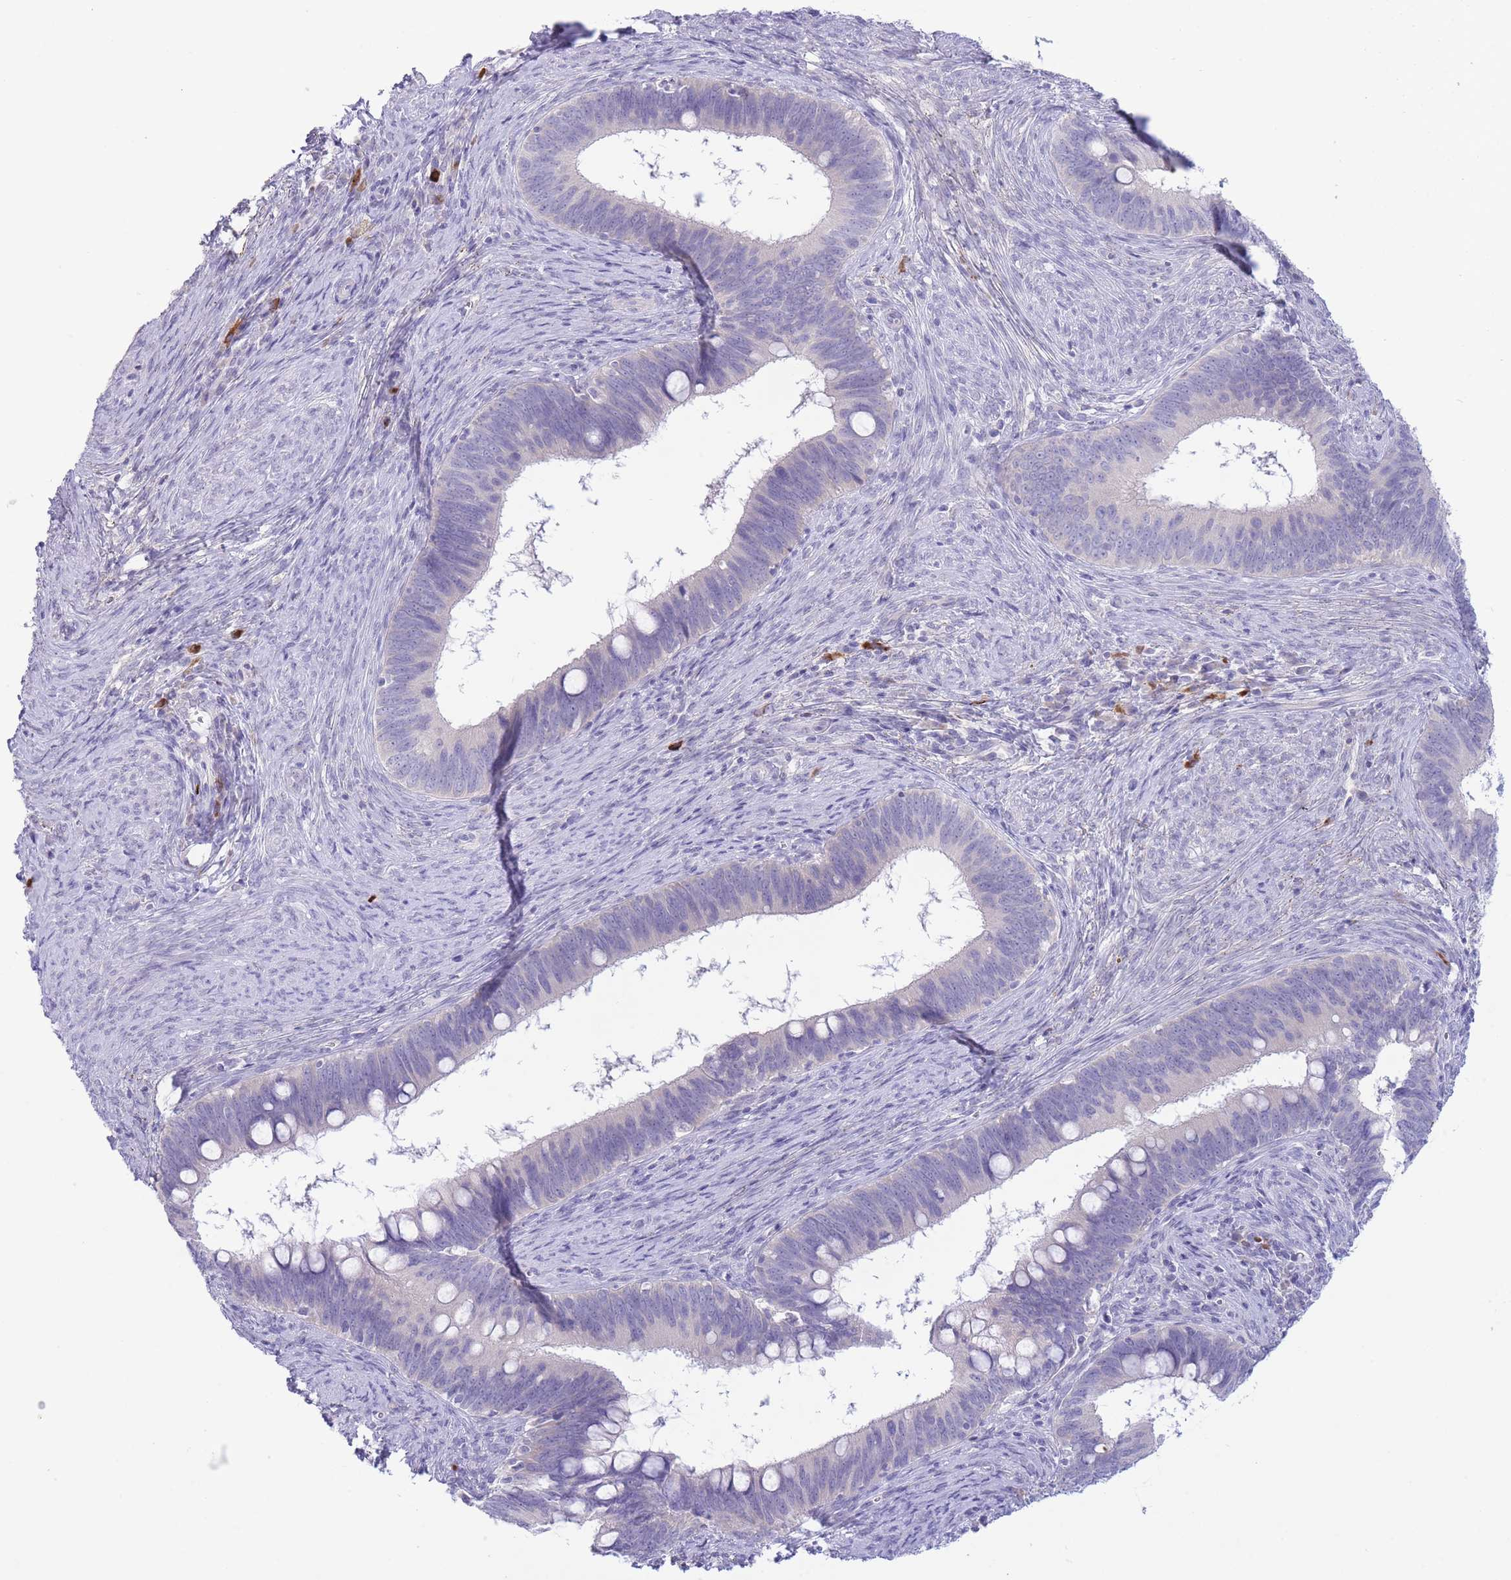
{"staining": {"intensity": "negative", "quantity": "none", "location": "none"}, "tissue": "cervical cancer", "cell_type": "Tumor cells", "image_type": "cancer", "snomed": [{"axis": "morphology", "description": "Adenocarcinoma, NOS"}, {"axis": "topography", "description": "Cervix"}], "caption": "An immunohistochemistry (IHC) photomicrograph of cervical cancer (adenocarcinoma) is shown. There is no staining in tumor cells of cervical cancer (adenocarcinoma). Nuclei are stained in blue.", "gene": "ASAP3", "patient": {"sex": "female", "age": 42}}